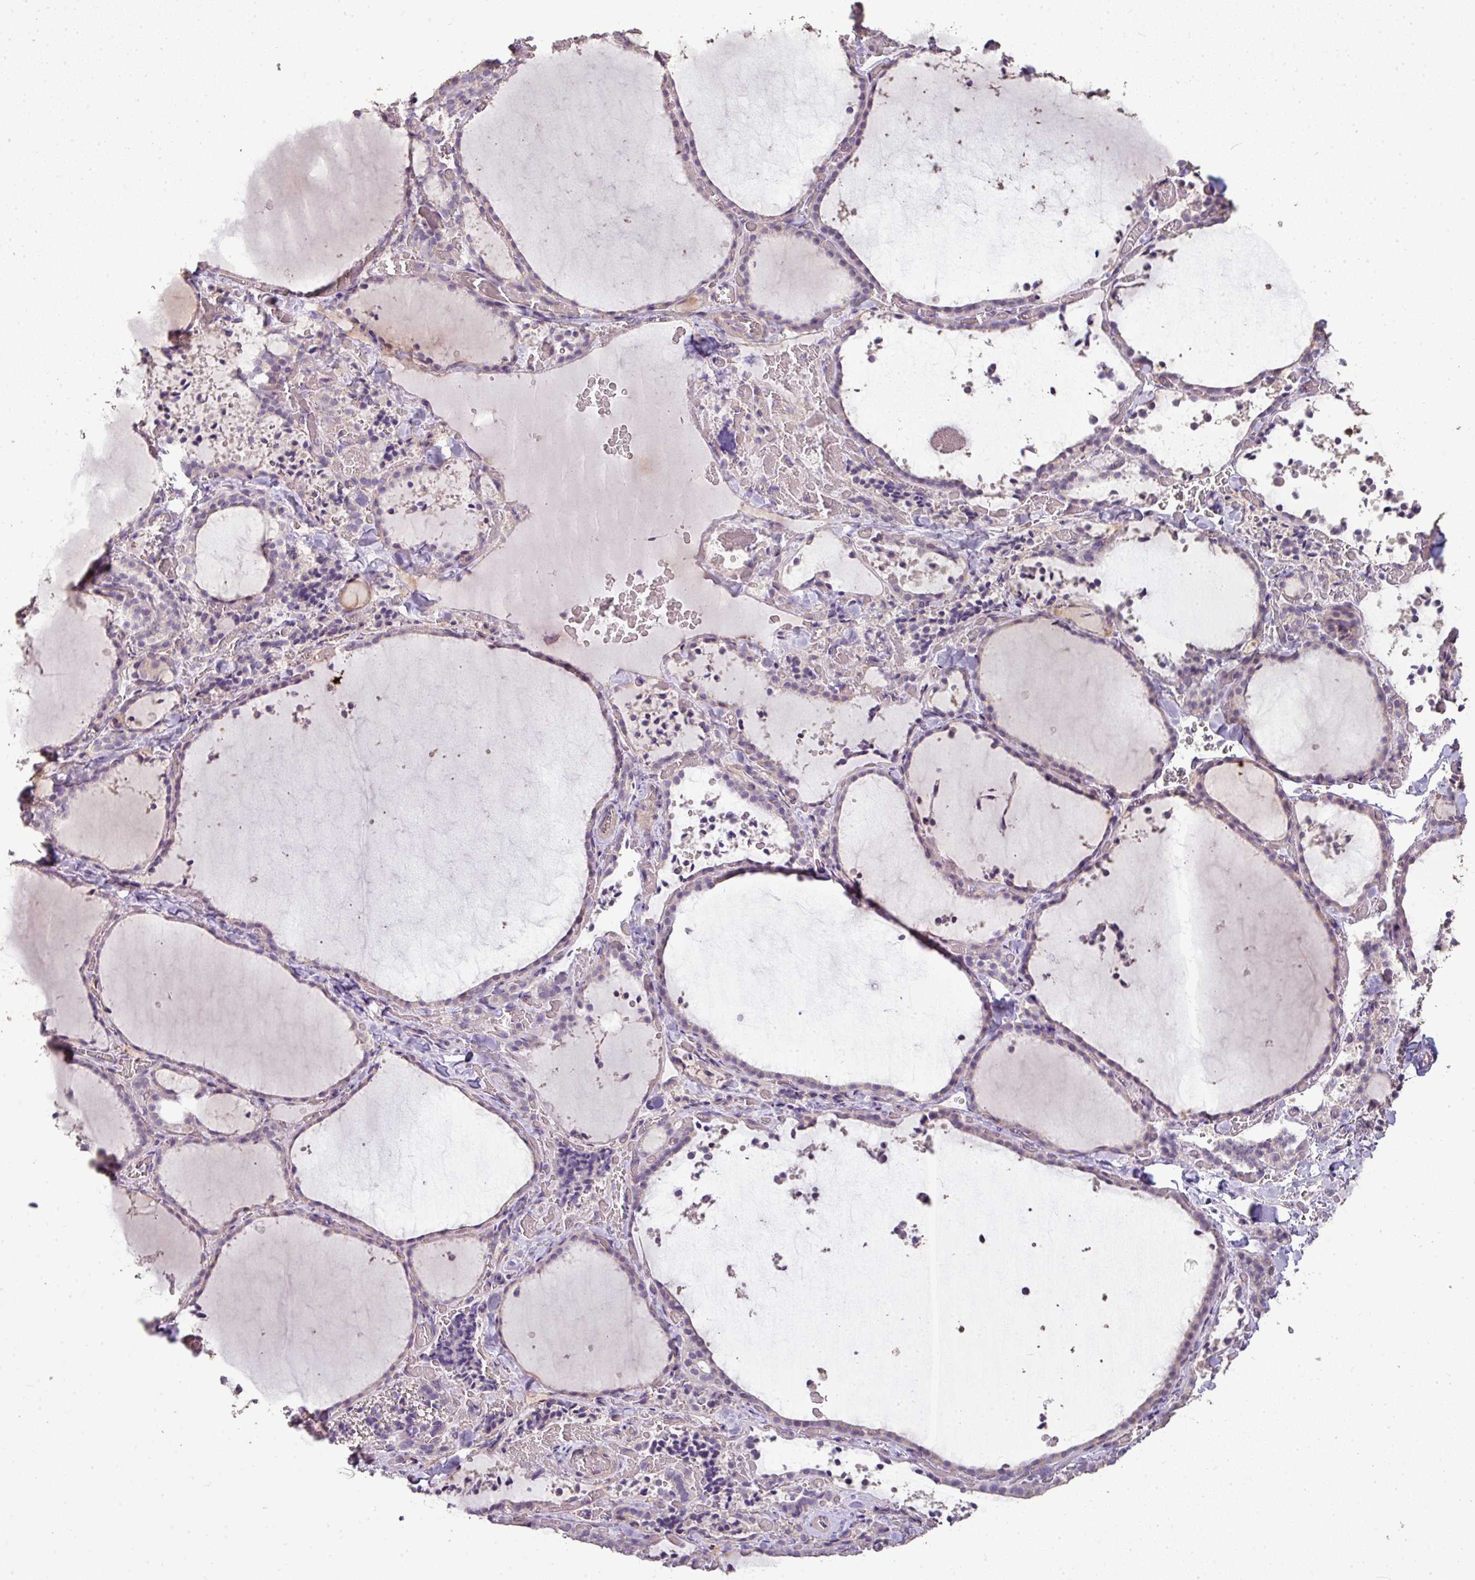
{"staining": {"intensity": "weak", "quantity": "<25%", "location": "cytoplasmic/membranous"}, "tissue": "thyroid gland", "cell_type": "Glandular cells", "image_type": "normal", "snomed": [{"axis": "morphology", "description": "Normal tissue, NOS"}, {"axis": "topography", "description": "Thyroid gland"}], "caption": "This is a image of immunohistochemistry (IHC) staining of unremarkable thyroid gland, which shows no positivity in glandular cells.", "gene": "LY9", "patient": {"sex": "female", "age": 22}}